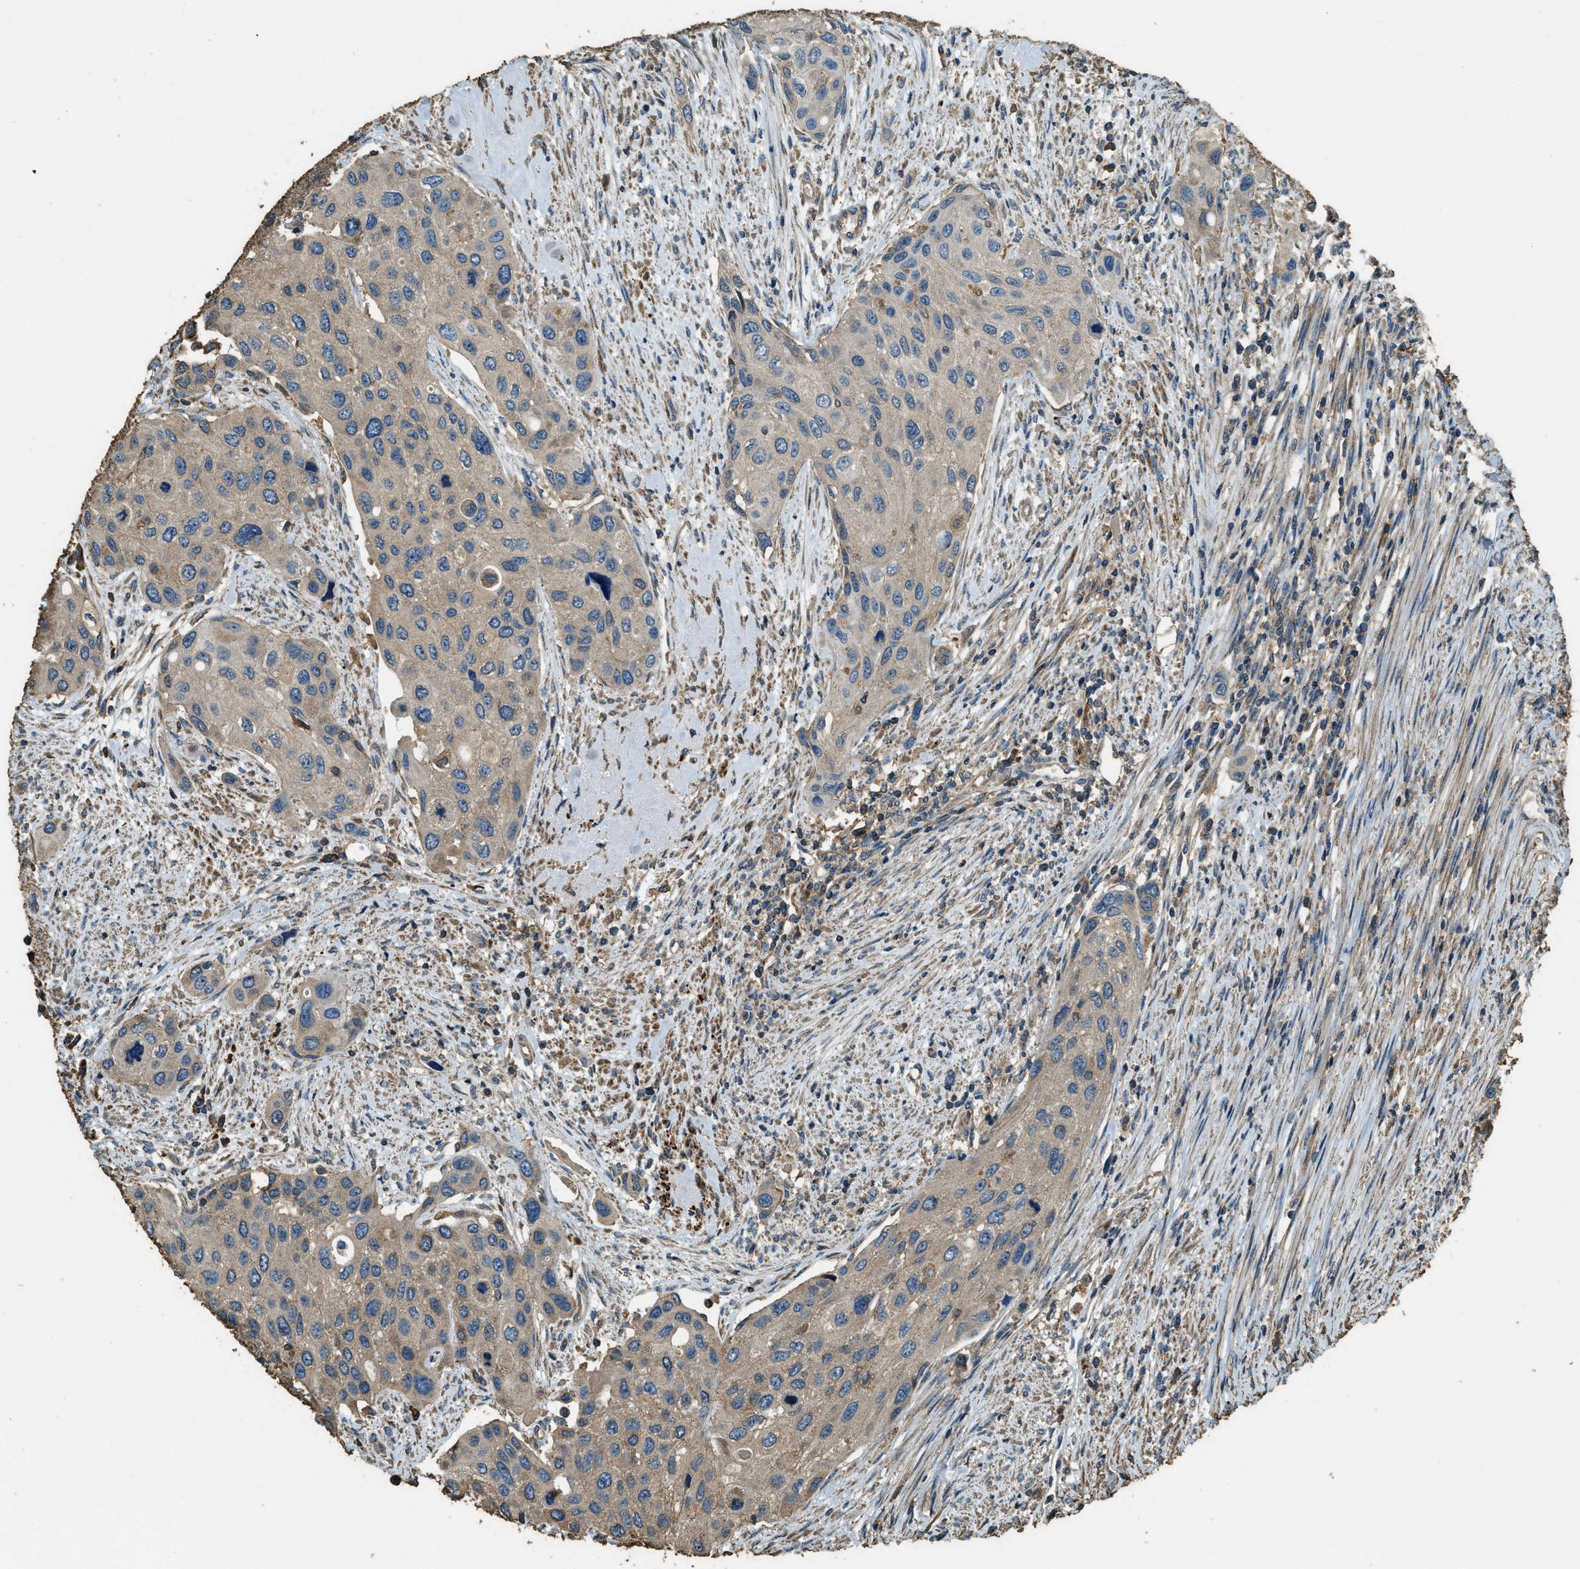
{"staining": {"intensity": "weak", "quantity": ">75%", "location": "cytoplasmic/membranous"}, "tissue": "urothelial cancer", "cell_type": "Tumor cells", "image_type": "cancer", "snomed": [{"axis": "morphology", "description": "Urothelial carcinoma, High grade"}, {"axis": "topography", "description": "Urinary bladder"}], "caption": "IHC image of urothelial cancer stained for a protein (brown), which shows low levels of weak cytoplasmic/membranous positivity in approximately >75% of tumor cells.", "gene": "ERGIC1", "patient": {"sex": "female", "age": 56}}